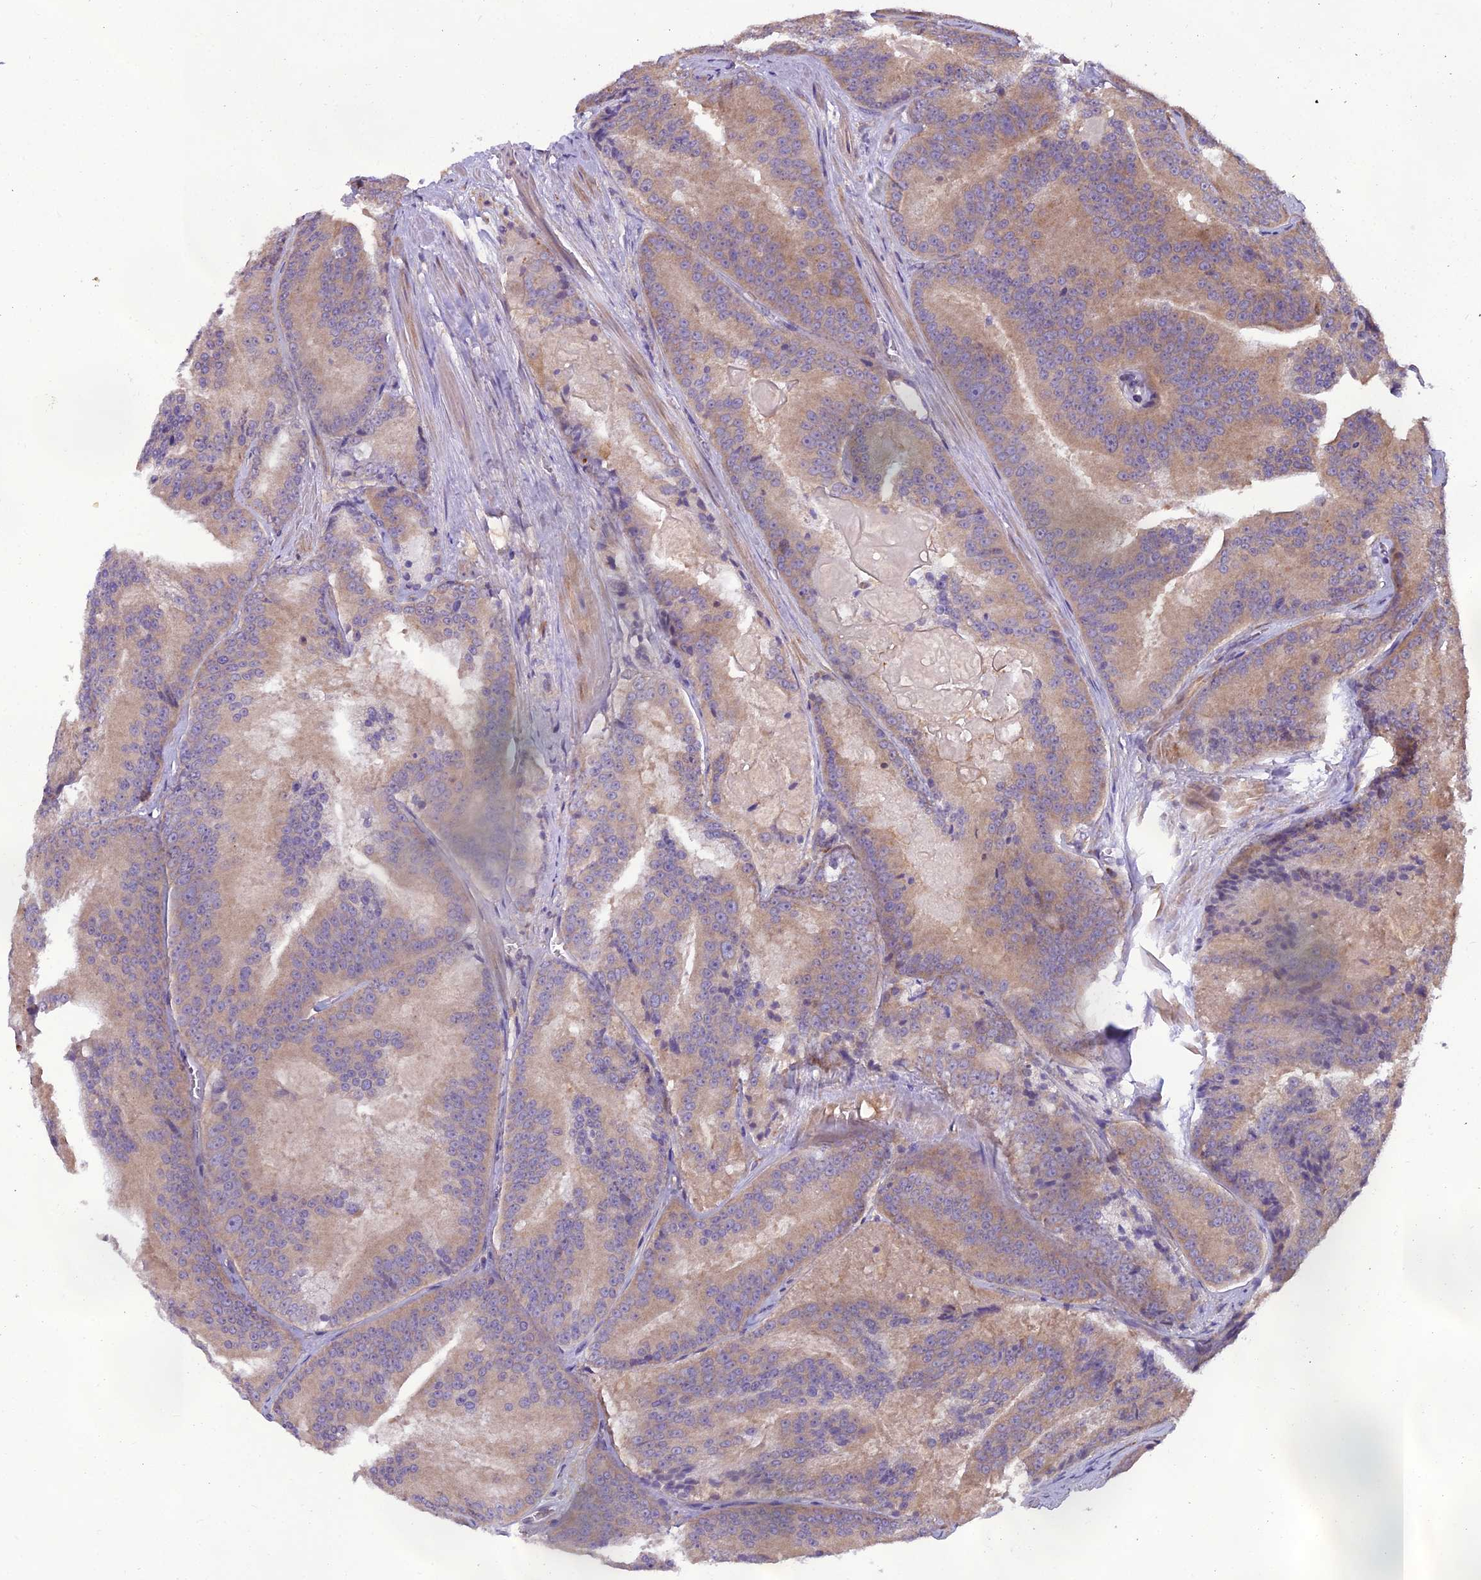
{"staining": {"intensity": "weak", "quantity": "25%-75%", "location": "cytoplasmic/membranous"}, "tissue": "prostate cancer", "cell_type": "Tumor cells", "image_type": "cancer", "snomed": [{"axis": "morphology", "description": "Adenocarcinoma, High grade"}, {"axis": "topography", "description": "Prostate"}], "caption": "The histopathology image reveals staining of high-grade adenocarcinoma (prostate), revealing weak cytoplasmic/membranous protein staining (brown color) within tumor cells. (DAB = brown stain, brightfield microscopy at high magnification).", "gene": "CENPL", "patient": {"sex": "male", "age": 61}}